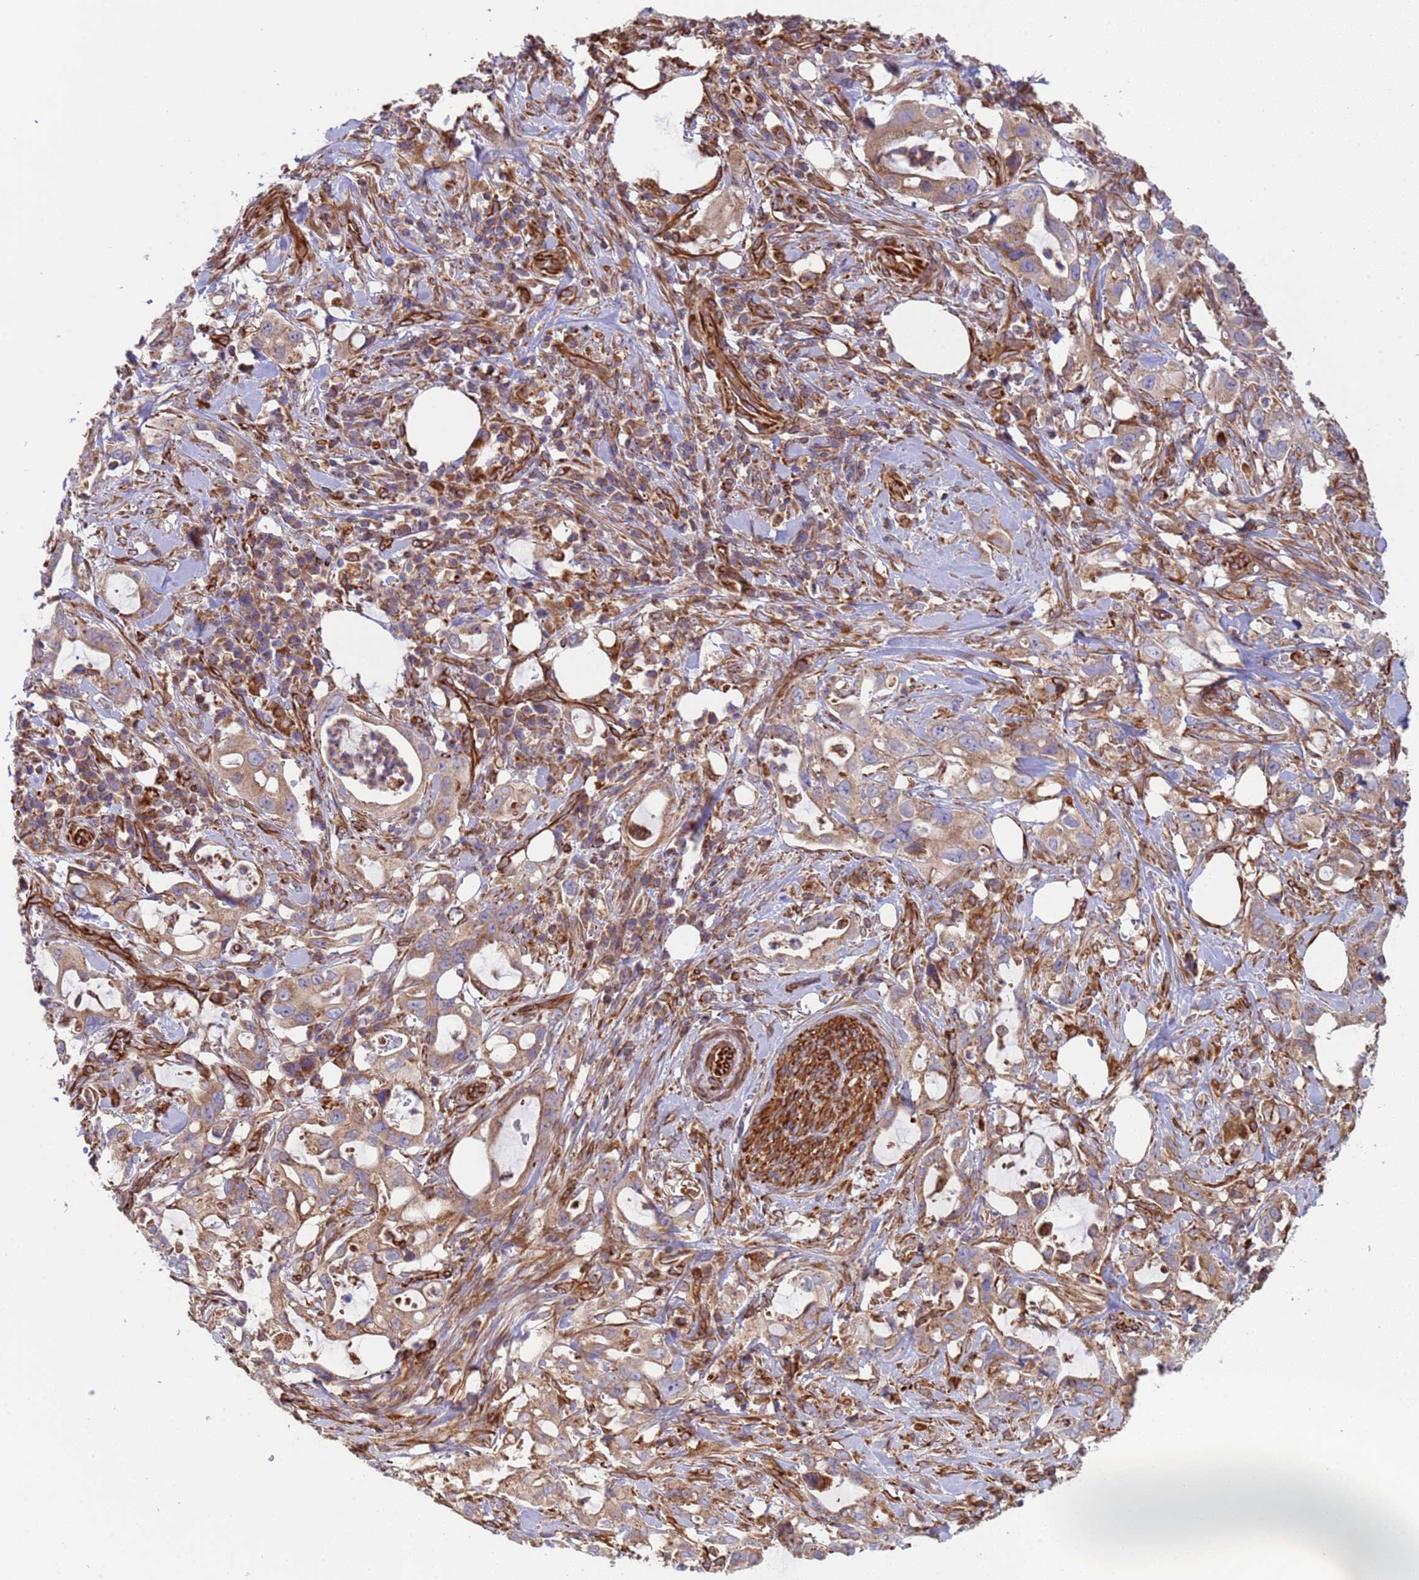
{"staining": {"intensity": "moderate", "quantity": ">75%", "location": "cytoplasmic/membranous"}, "tissue": "pancreatic cancer", "cell_type": "Tumor cells", "image_type": "cancer", "snomed": [{"axis": "morphology", "description": "Adenocarcinoma, NOS"}, {"axis": "topography", "description": "Pancreas"}], "caption": "Protein staining of pancreatic cancer tissue shows moderate cytoplasmic/membranous expression in about >75% of tumor cells.", "gene": "NUDT12", "patient": {"sex": "female", "age": 61}}